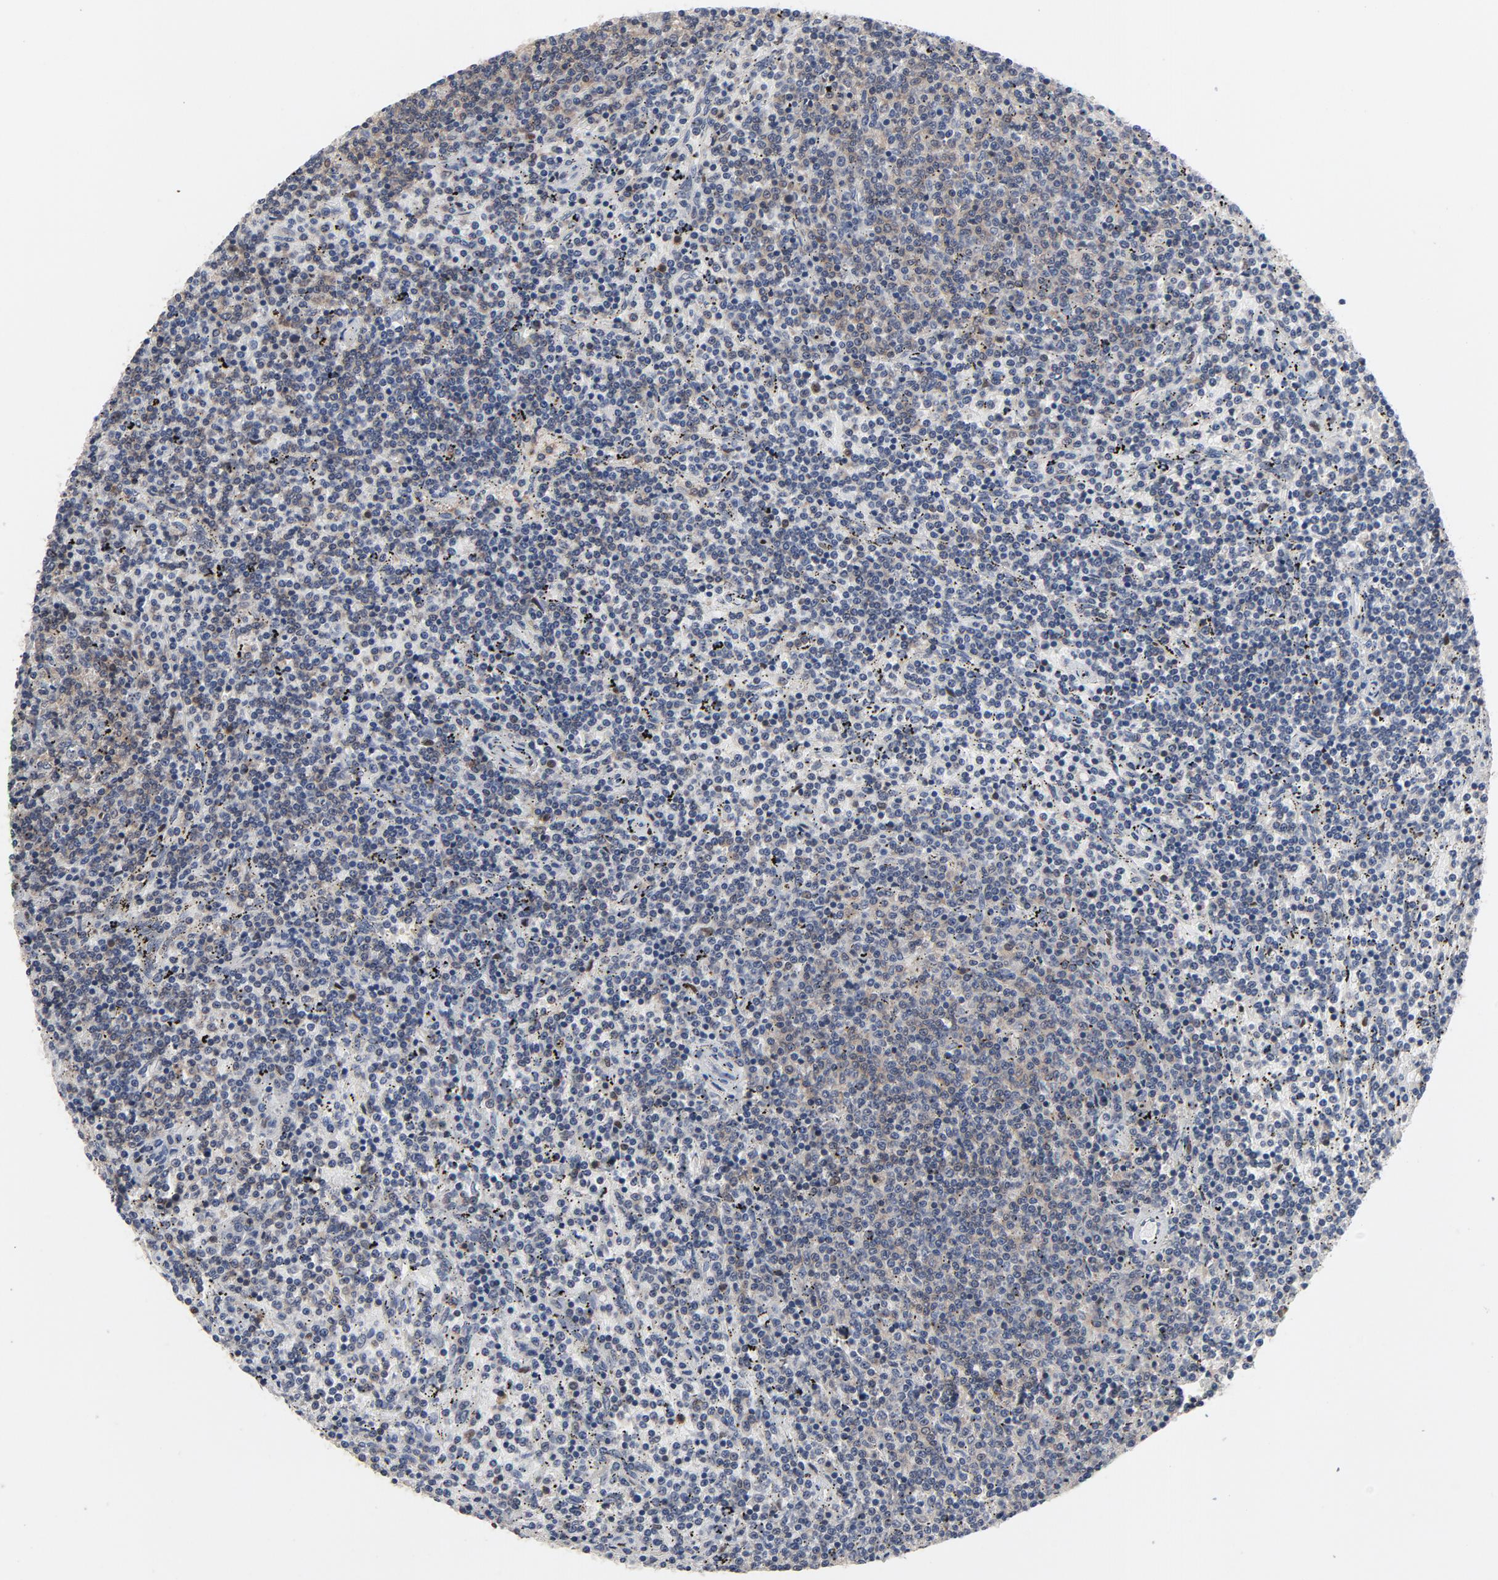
{"staining": {"intensity": "negative", "quantity": "none", "location": "none"}, "tissue": "lymphoma", "cell_type": "Tumor cells", "image_type": "cancer", "snomed": [{"axis": "morphology", "description": "Malignant lymphoma, non-Hodgkin's type, Low grade"}, {"axis": "topography", "description": "Spleen"}], "caption": "Immunohistochemical staining of lymphoma demonstrates no significant positivity in tumor cells.", "gene": "NFKB1", "patient": {"sex": "female", "age": 50}}